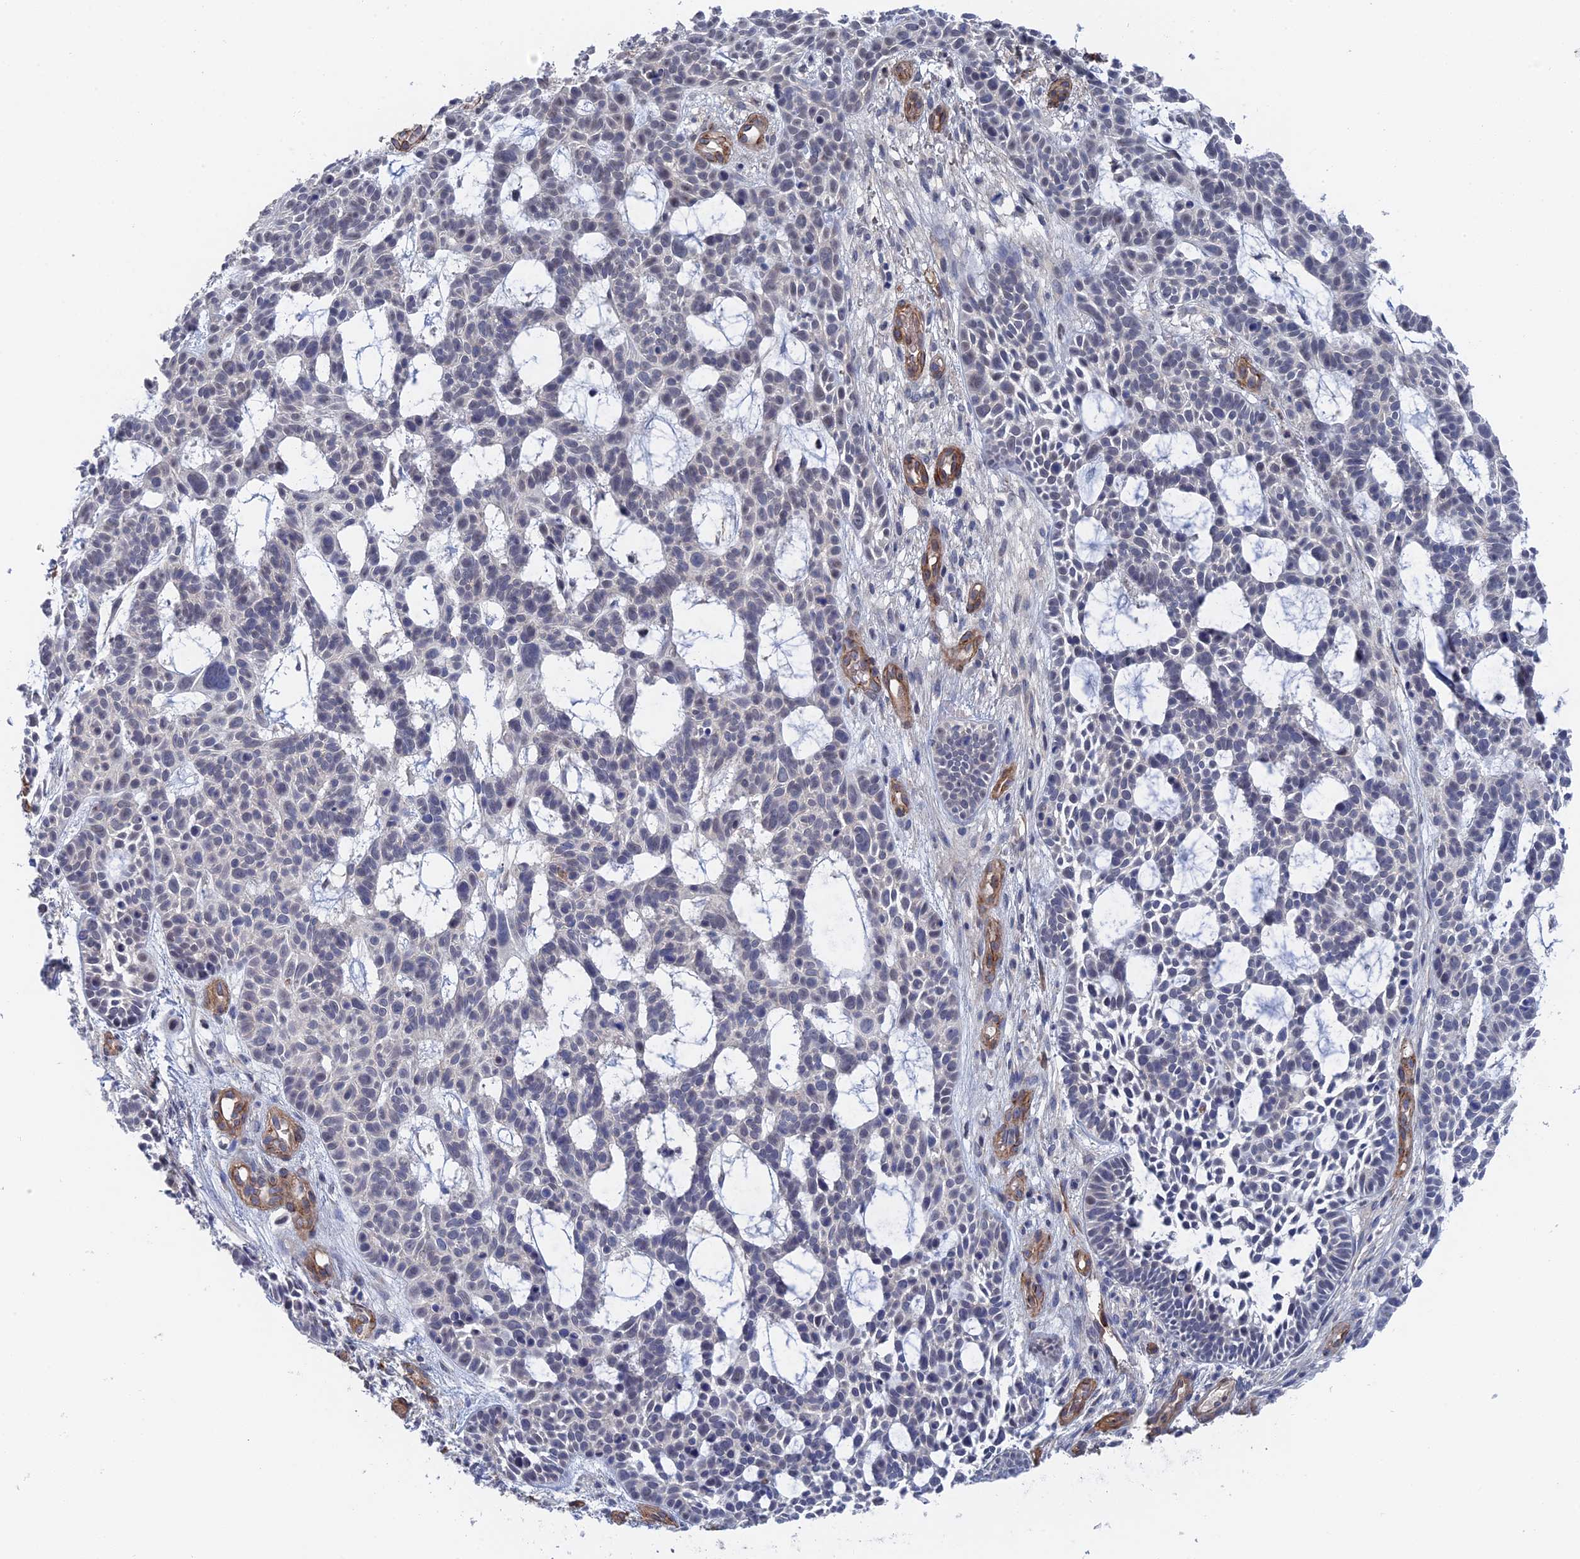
{"staining": {"intensity": "negative", "quantity": "none", "location": "none"}, "tissue": "skin cancer", "cell_type": "Tumor cells", "image_type": "cancer", "snomed": [{"axis": "morphology", "description": "Basal cell carcinoma"}, {"axis": "topography", "description": "Skin"}], "caption": "Immunohistochemistry photomicrograph of neoplastic tissue: skin cancer (basal cell carcinoma) stained with DAB shows no significant protein staining in tumor cells.", "gene": "MTHFSD", "patient": {"sex": "male", "age": 89}}